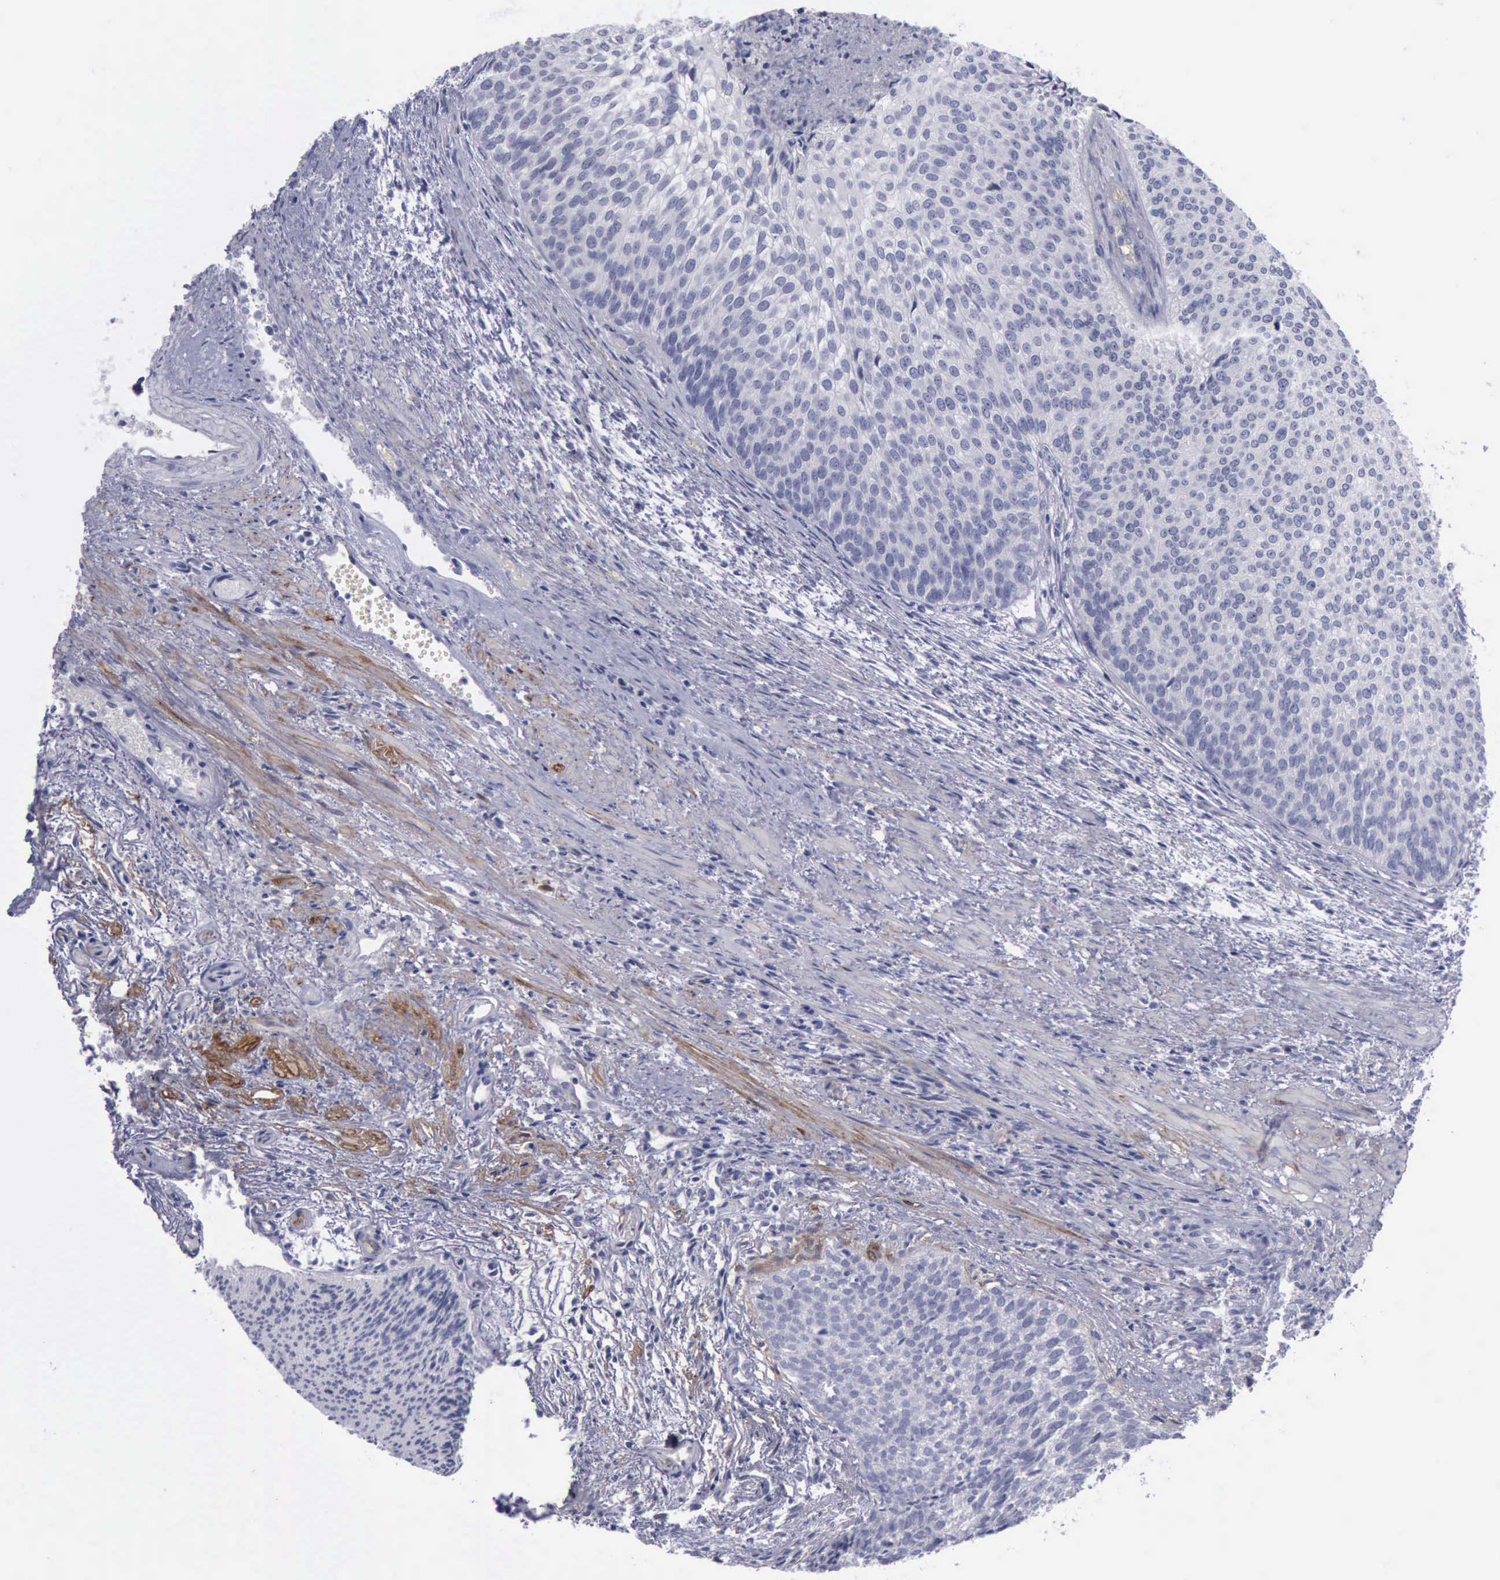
{"staining": {"intensity": "negative", "quantity": "none", "location": "none"}, "tissue": "urothelial cancer", "cell_type": "Tumor cells", "image_type": "cancer", "snomed": [{"axis": "morphology", "description": "Urothelial carcinoma, Low grade"}, {"axis": "topography", "description": "Urinary bladder"}], "caption": "Immunohistochemical staining of human low-grade urothelial carcinoma demonstrates no significant staining in tumor cells.", "gene": "CDH2", "patient": {"sex": "male", "age": 84}}